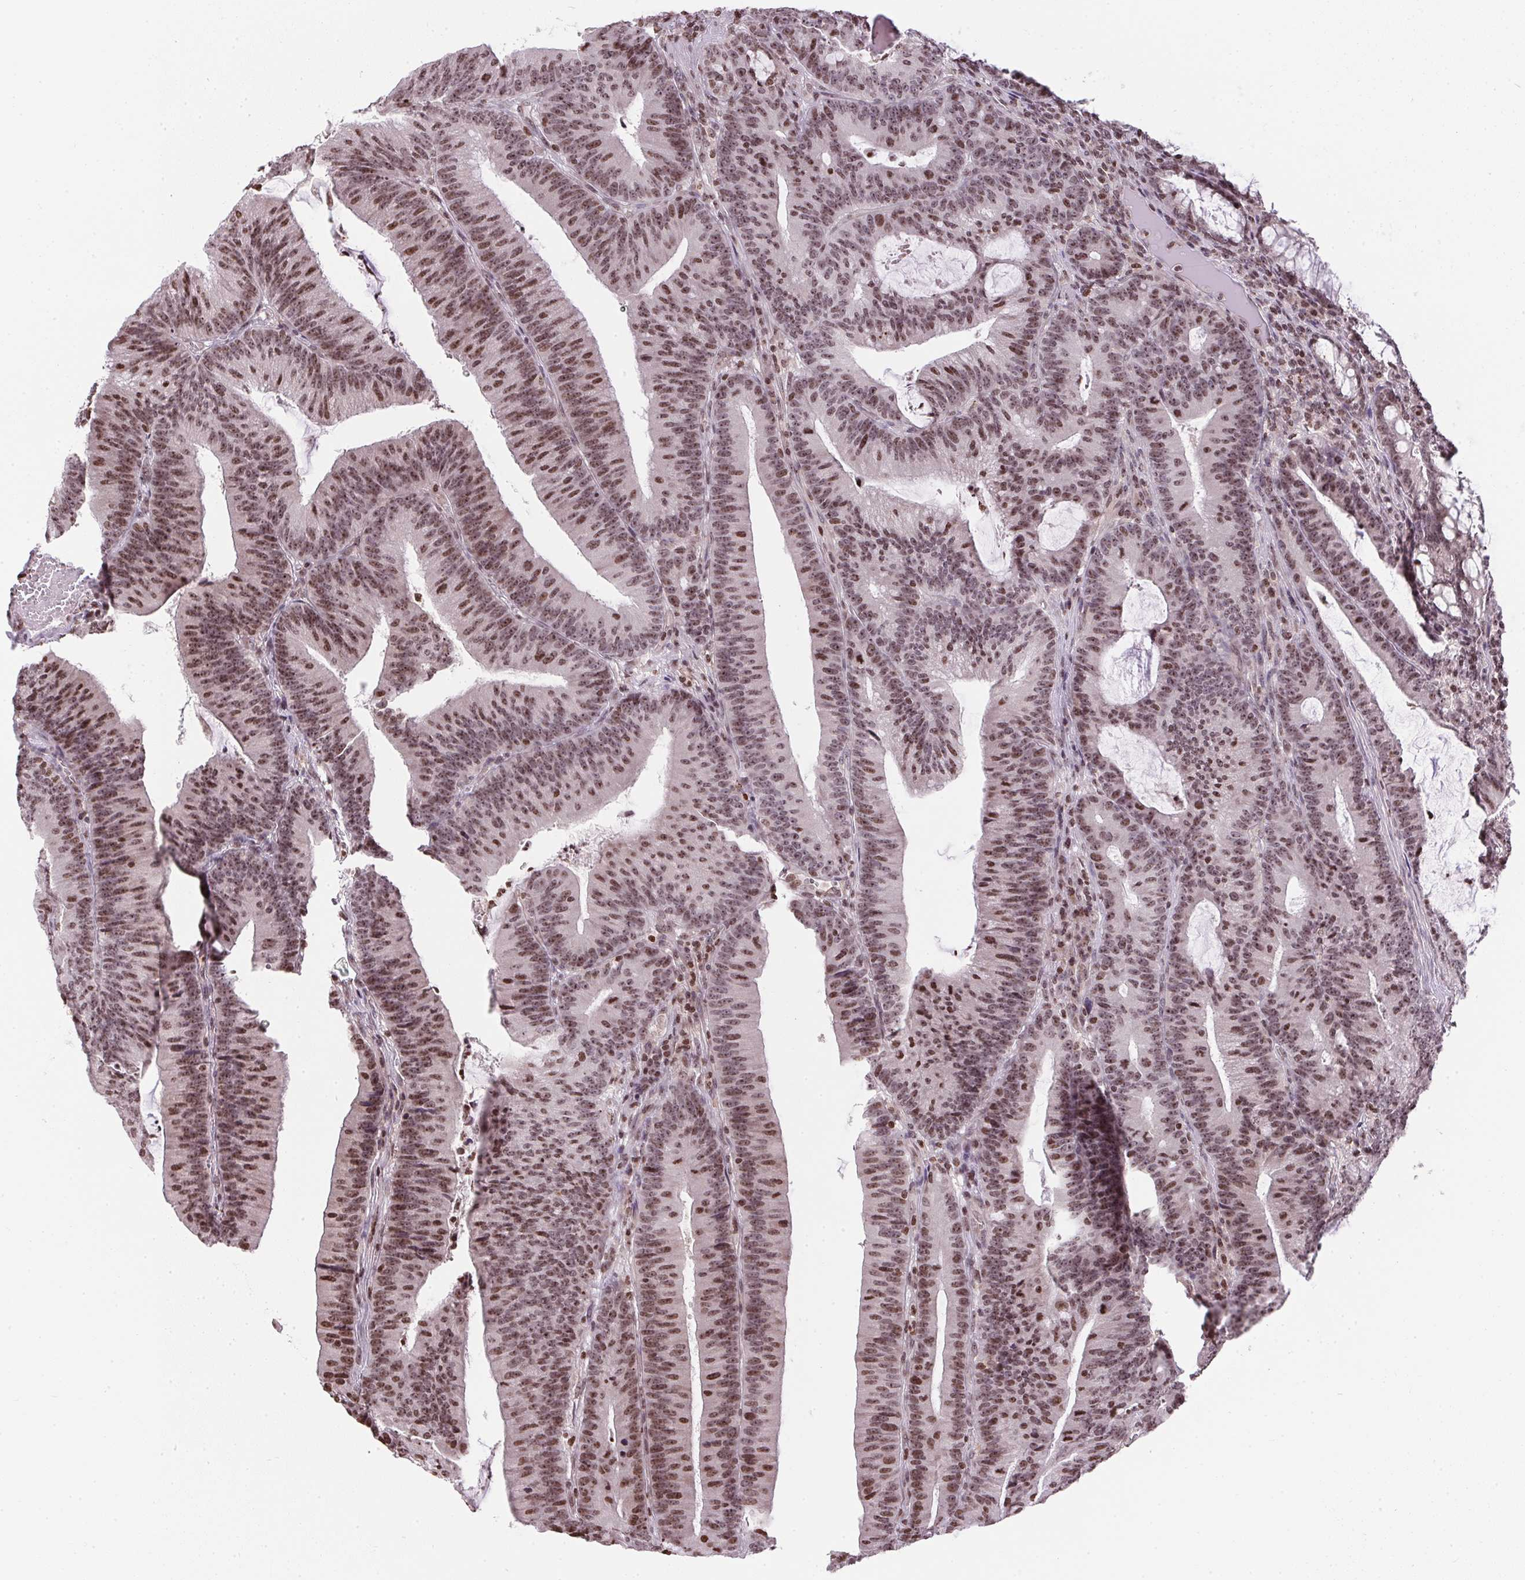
{"staining": {"intensity": "moderate", "quantity": ">75%", "location": "nuclear"}, "tissue": "colorectal cancer", "cell_type": "Tumor cells", "image_type": "cancer", "snomed": [{"axis": "morphology", "description": "Adenocarcinoma, NOS"}, {"axis": "topography", "description": "Colon"}], "caption": "Brown immunohistochemical staining in human colorectal adenocarcinoma displays moderate nuclear expression in about >75% of tumor cells.", "gene": "RNF181", "patient": {"sex": "female", "age": 78}}